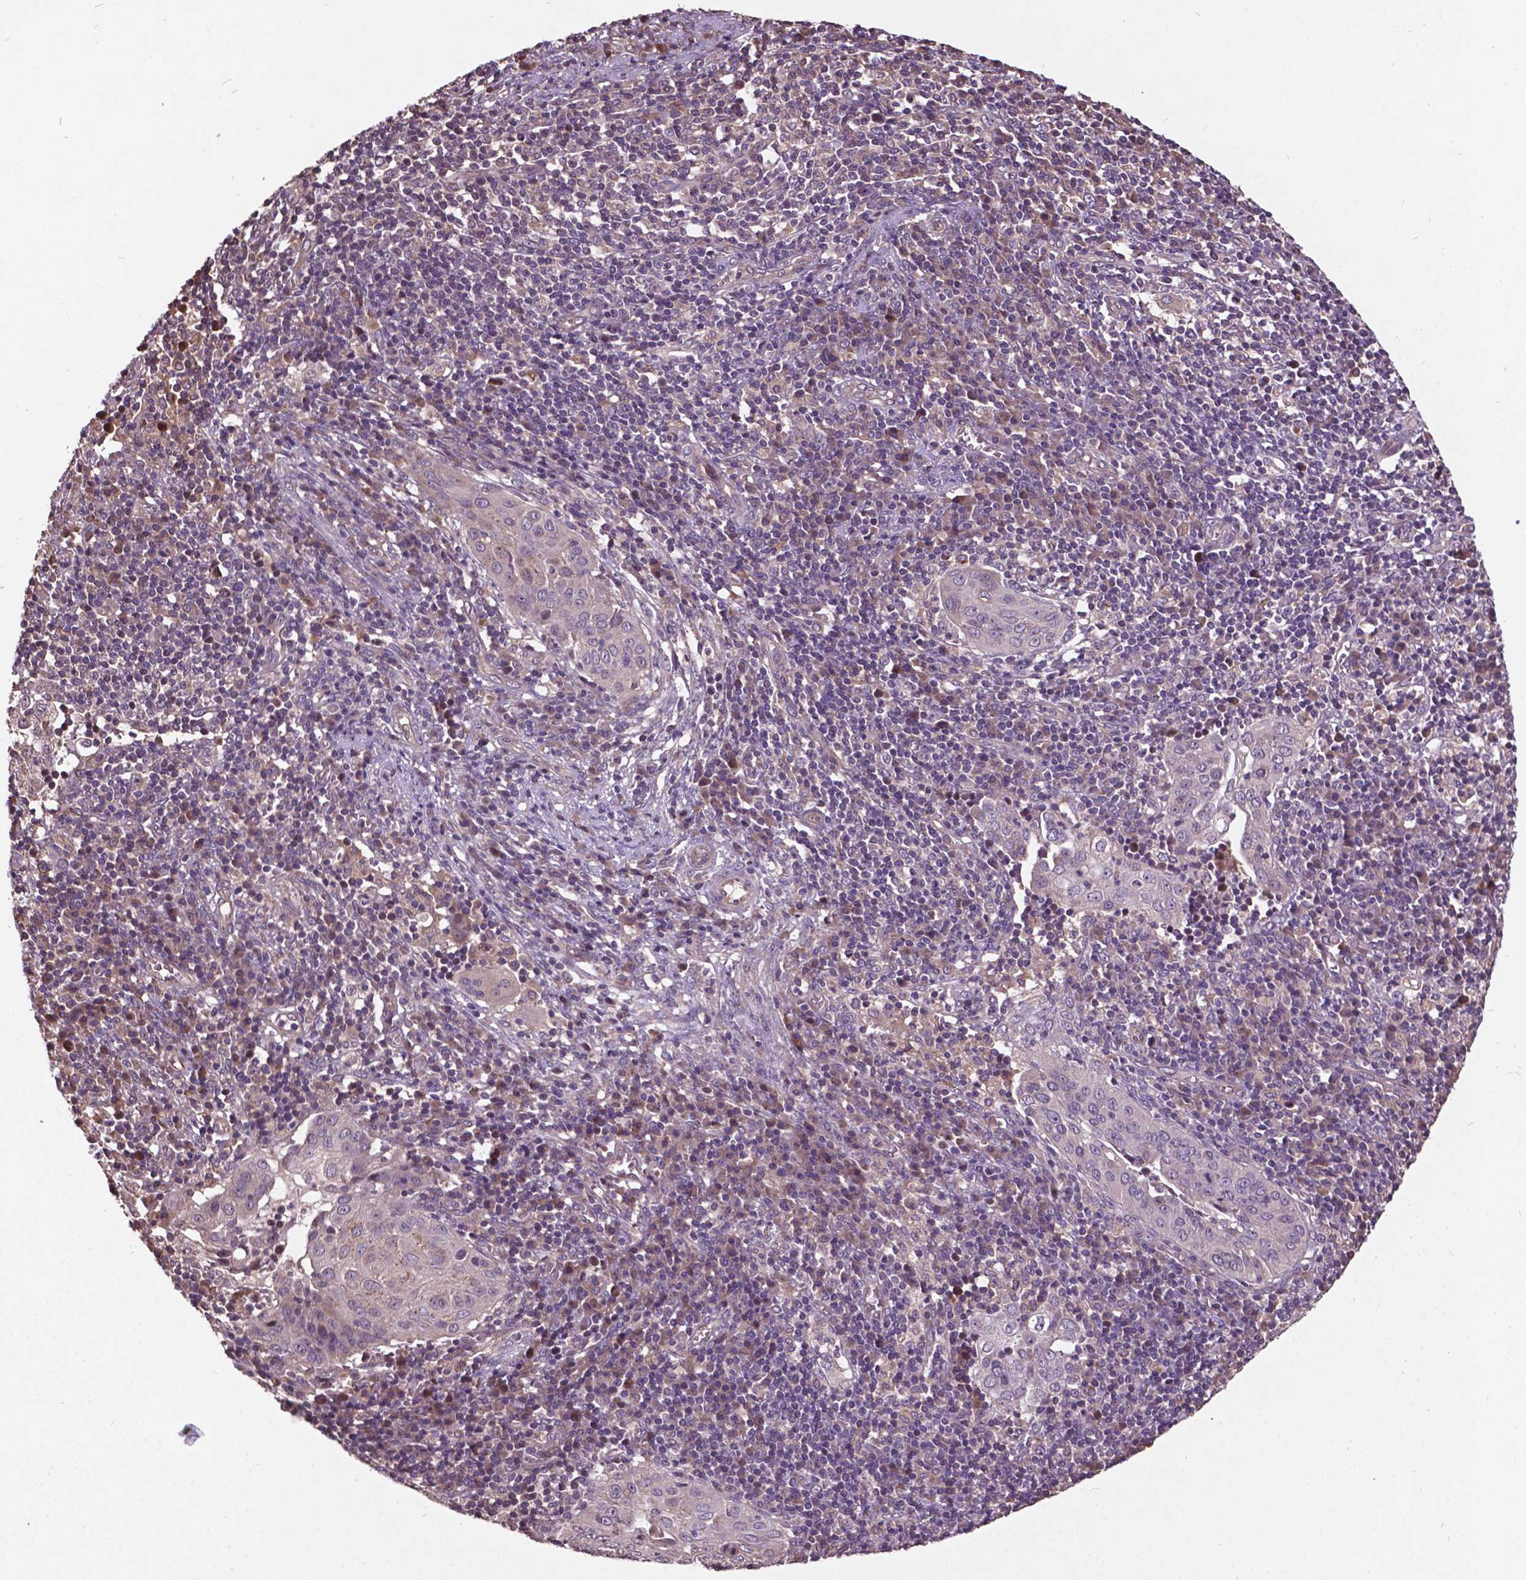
{"staining": {"intensity": "negative", "quantity": "none", "location": "none"}, "tissue": "cervical cancer", "cell_type": "Tumor cells", "image_type": "cancer", "snomed": [{"axis": "morphology", "description": "Squamous cell carcinoma, NOS"}, {"axis": "topography", "description": "Cervix"}], "caption": "High magnification brightfield microscopy of cervical squamous cell carcinoma stained with DAB (3,3'-diaminobenzidine) (brown) and counterstained with hematoxylin (blue): tumor cells show no significant staining.", "gene": "AP1S3", "patient": {"sex": "female", "age": 39}}